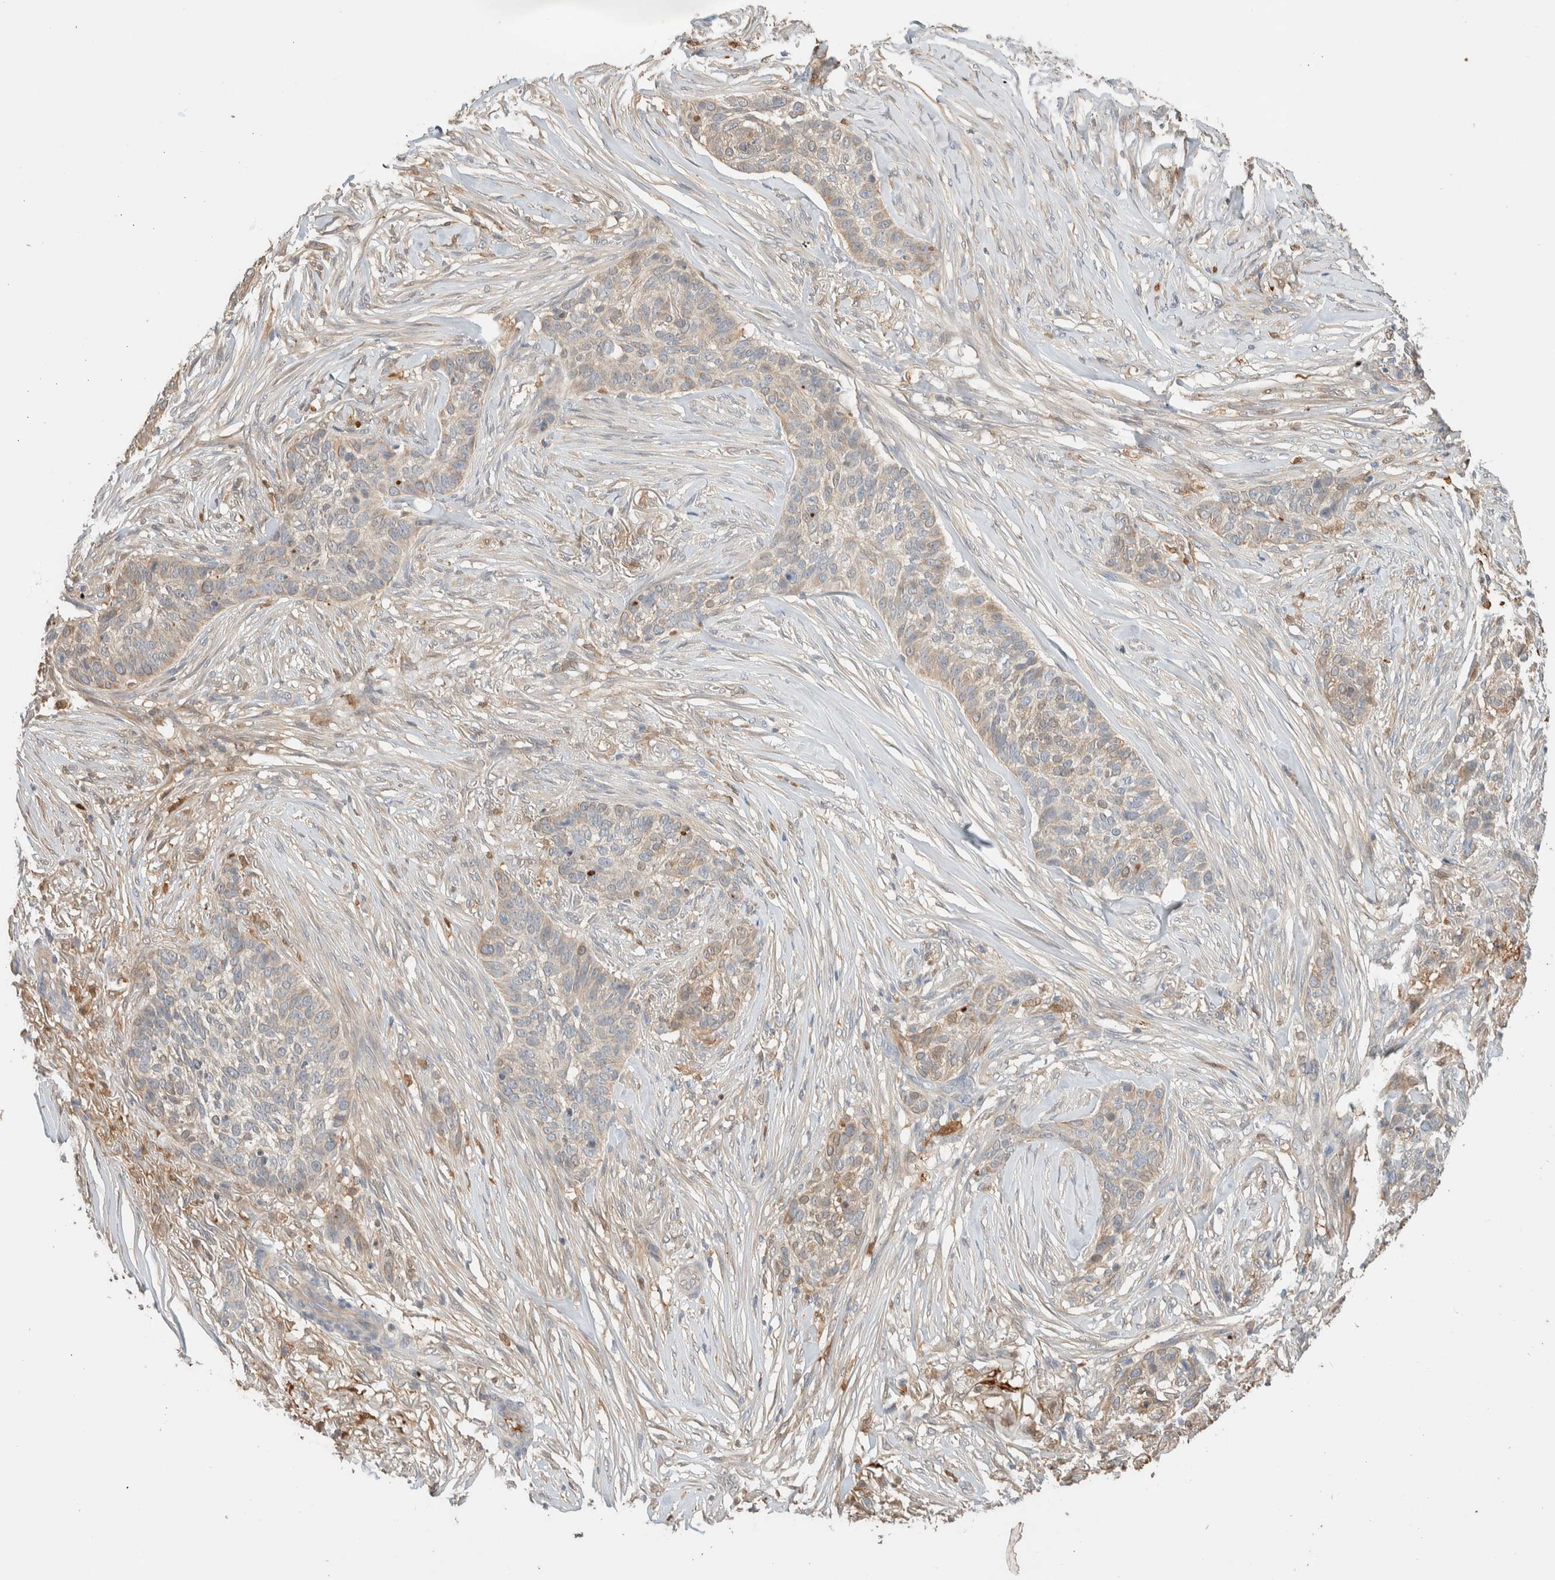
{"staining": {"intensity": "weak", "quantity": "<25%", "location": "cytoplasmic/membranous"}, "tissue": "skin cancer", "cell_type": "Tumor cells", "image_type": "cancer", "snomed": [{"axis": "morphology", "description": "Basal cell carcinoma"}, {"axis": "topography", "description": "Skin"}], "caption": "Tumor cells are negative for brown protein staining in skin basal cell carcinoma. Brightfield microscopy of immunohistochemistry stained with DAB (3,3'-diaminobenzidine) (brown) and hematoxylin (blue), captured at high magnification.", "gene": "SETD4", "patient": {"sex": "male", "age": 85}}